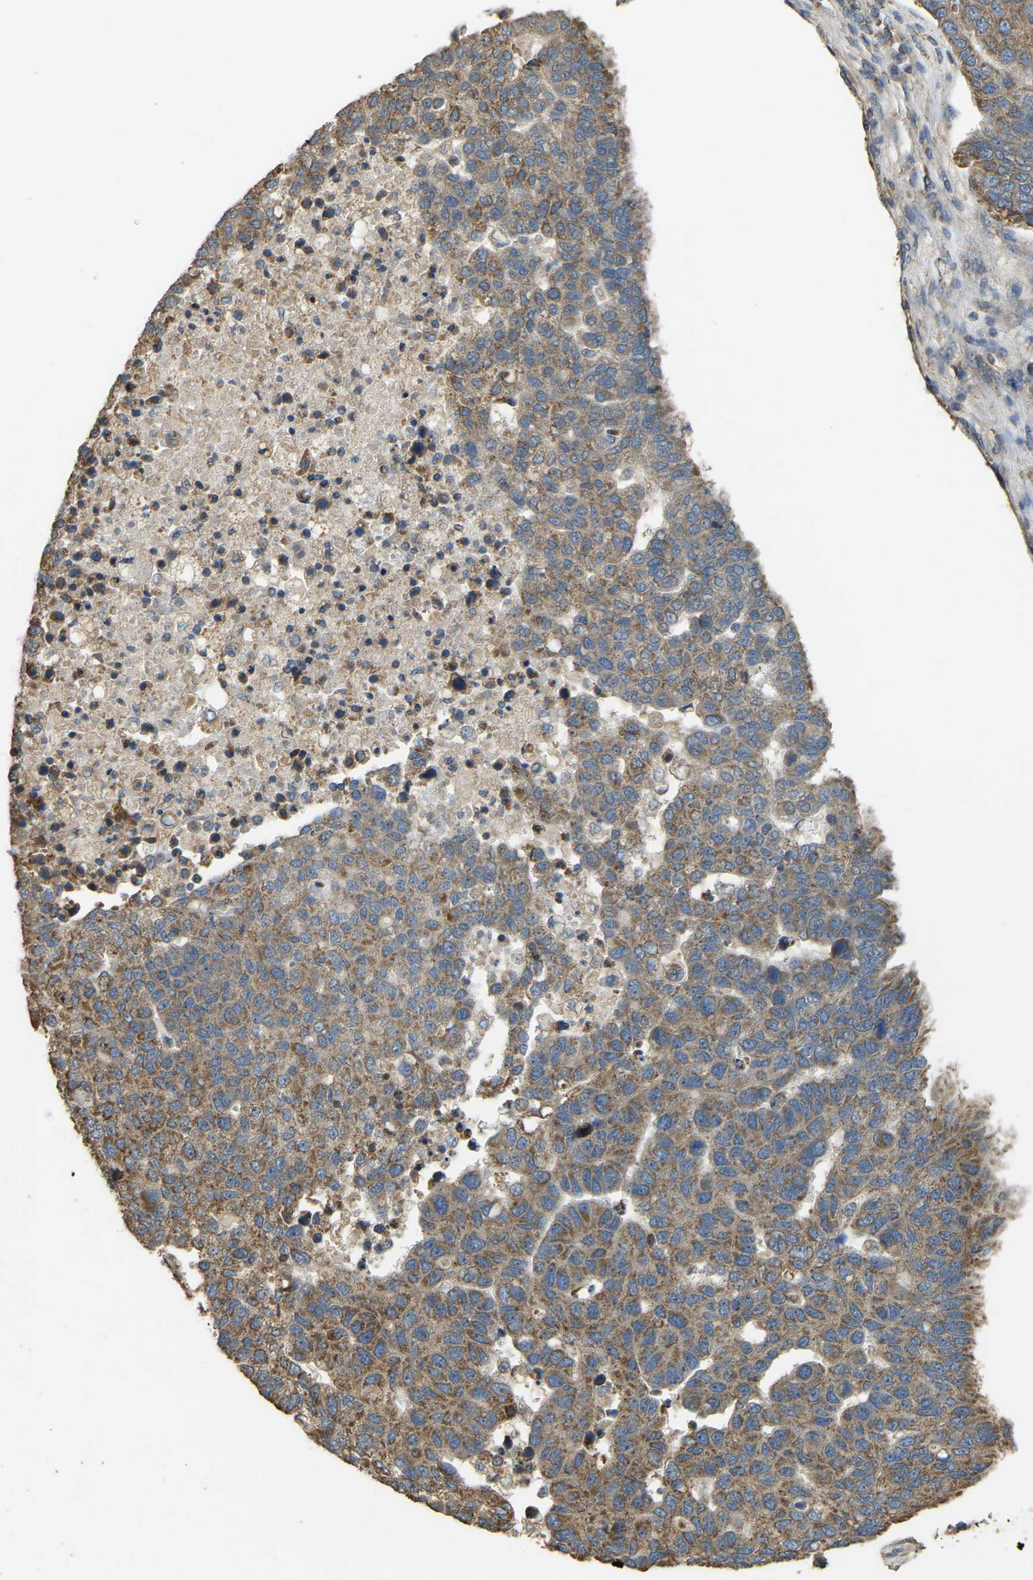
{"staining": {"intensity": "moderate", "quantity": ">75%", "location": "cytoplasmic/membranous"}, "tissue": "pancreatic cancer", "cell_type": "Tumor cells", "image_type": "cancer", "snomed": [{"axis": "morphology", "description": "Adenocarcinoma, NOS"}, {"axis": "topography", "description": "Pancreas"}], "caption": "An image of pancreatic cancer (adenocarcinoma) stained for a protein reveals moderate cytoplasmic/membranous brown staining in tumor cells. The staining was performed using DAB (3,3'-diaminobenzidine) to visualize the protein expression in brown, while the nuclei were stained in blue with hematoxylin (Magnification: 20x).", "gene": "GNG2", "patient": {"sex": "female", "age": 61}}